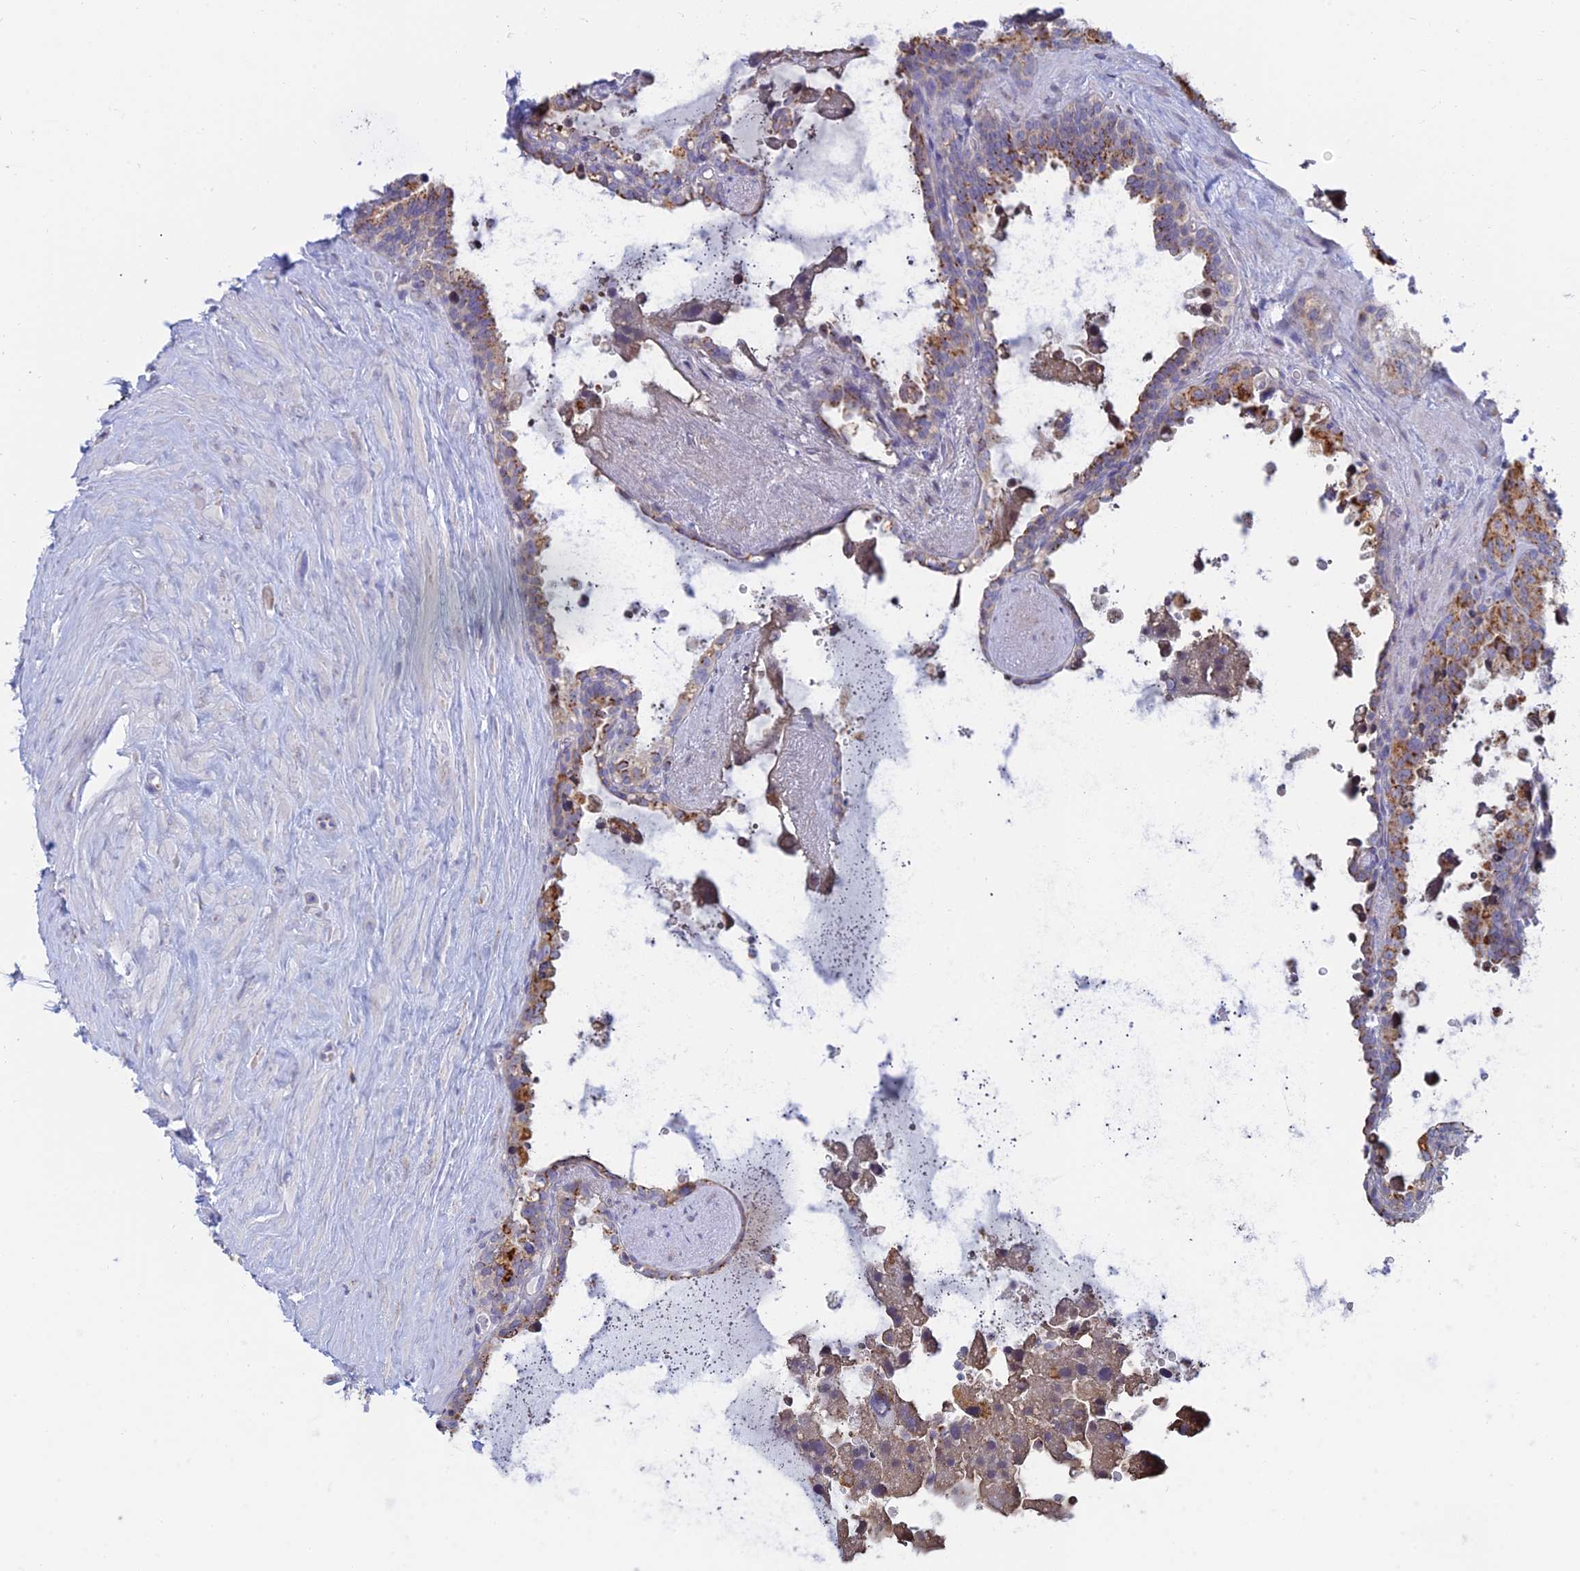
{"staining": {"intensity": "moderate", "quantity": ">75%", "location": "cytoplasmic/membranous"}, "tissue": "seminal vesicle", "cell_type": "Glandular cells", "image_type": "normal", "snomed": [{"axis": "morphology", "description": "Normal tissue, NOS"}, {"axis": "topography", "description": "Seminal veicle"}], "caption": "Approximately >75% of glandular cells in unremarkable seminal vesicle display moderate cytoplasmic/membranous protein expression as visualized by brown immunohistochemical staining.", "gene": "ENSG00000267561", "patient": {"sex": "male", "age": 68}}